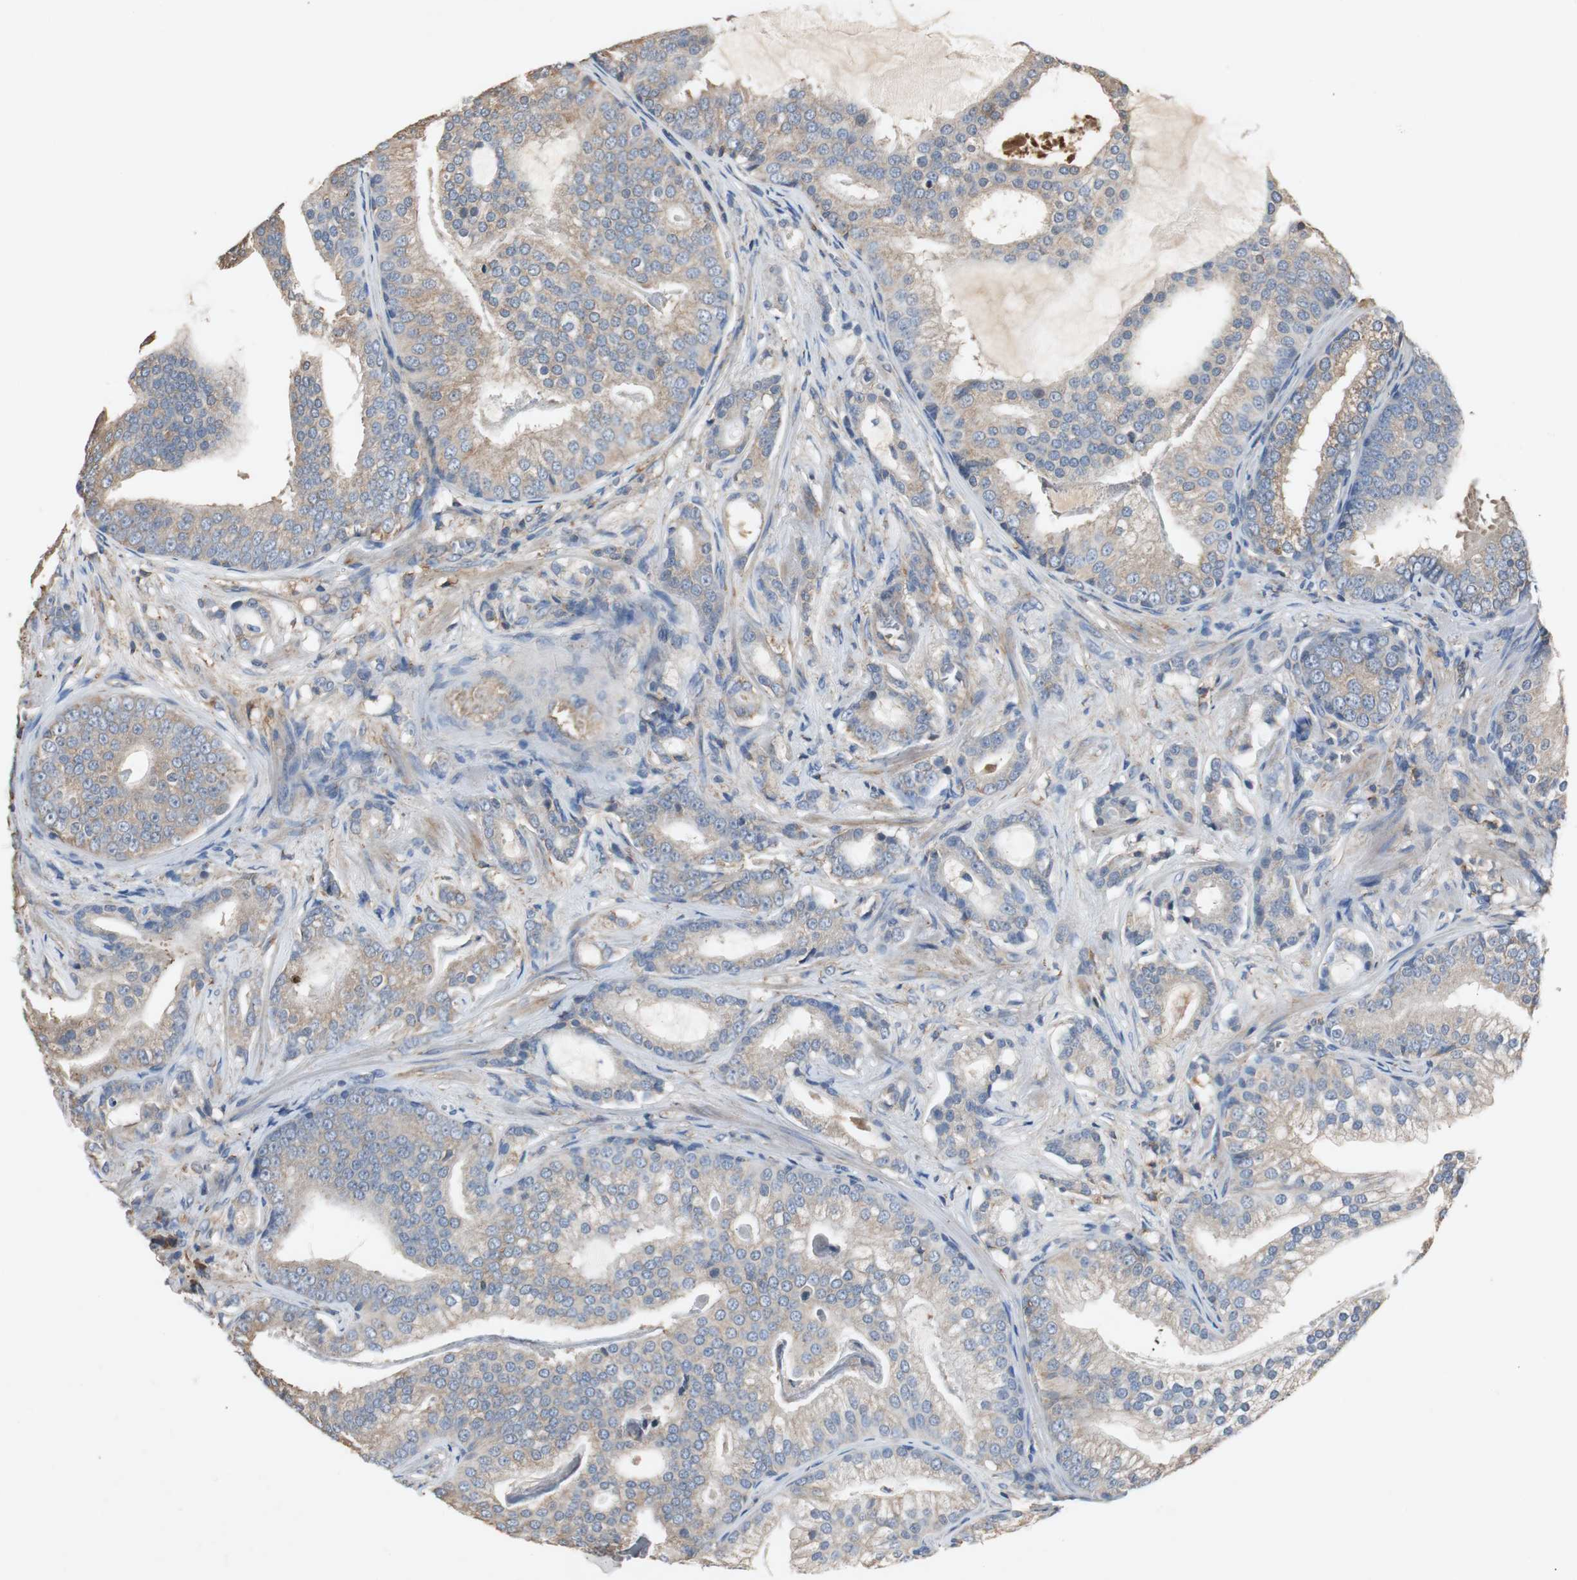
{"staining": {"intensity": "weak", "quantity": "25%-75%", "location": "cytoplasmic/membranous"}, "tissue": "prostate cancer", "cell_type": "Tumor cells", "image_type": "cancer", "snomed": [{"axis": "morphology", "description": "Adenocarcinoma, Low grade"}, {"axis": "topography", "description": "Prostate"}], "caption": "Prostate cancer (adenocarcinoma (low-grade)) stained with a protein marker shows weak staining in tumor cells.", "gene": "TNFRSF14", "patient": {"sex": "male", "age": 58}}